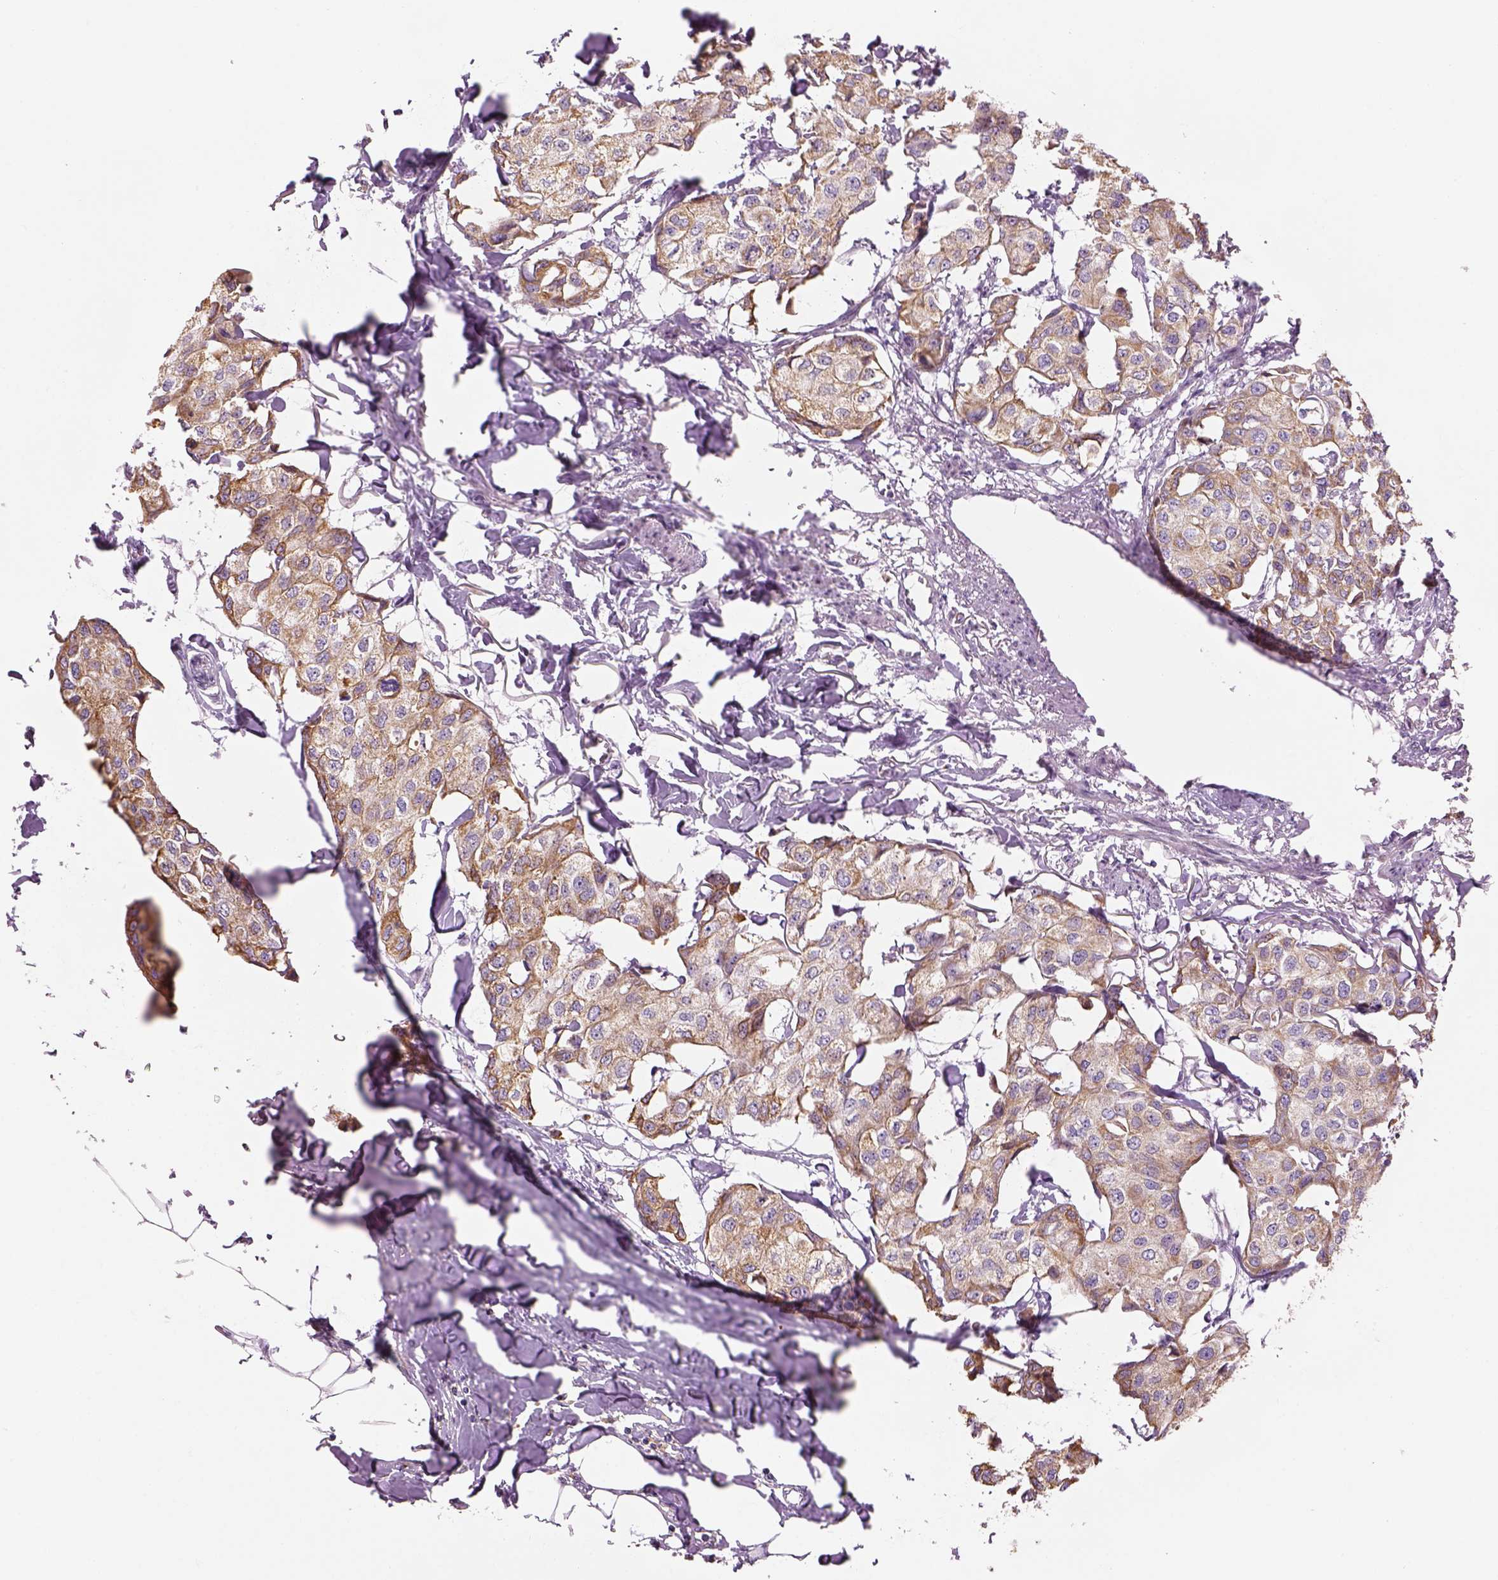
{"staining": {"intensity": "moderate", "quantity": "25%-75%", "location": "cytoplasmic/membranous"}, "tissue": "breast cancer", "cell_type": "Tumor cells", "image_type": "cancer", "snomed": [{"axis": "morphology", "description": "Duct carcinoma"}, {"axis": "topography", "description": "Breast"}], "caption": "Immunohistochemical staining of human breast cancer reveals medium levels of moderate cytoplasmic/membranous expression in about 25%-75% of tumor cells.", "gene": "IFT52", "patient": {"sex": "female", "age": 80}}